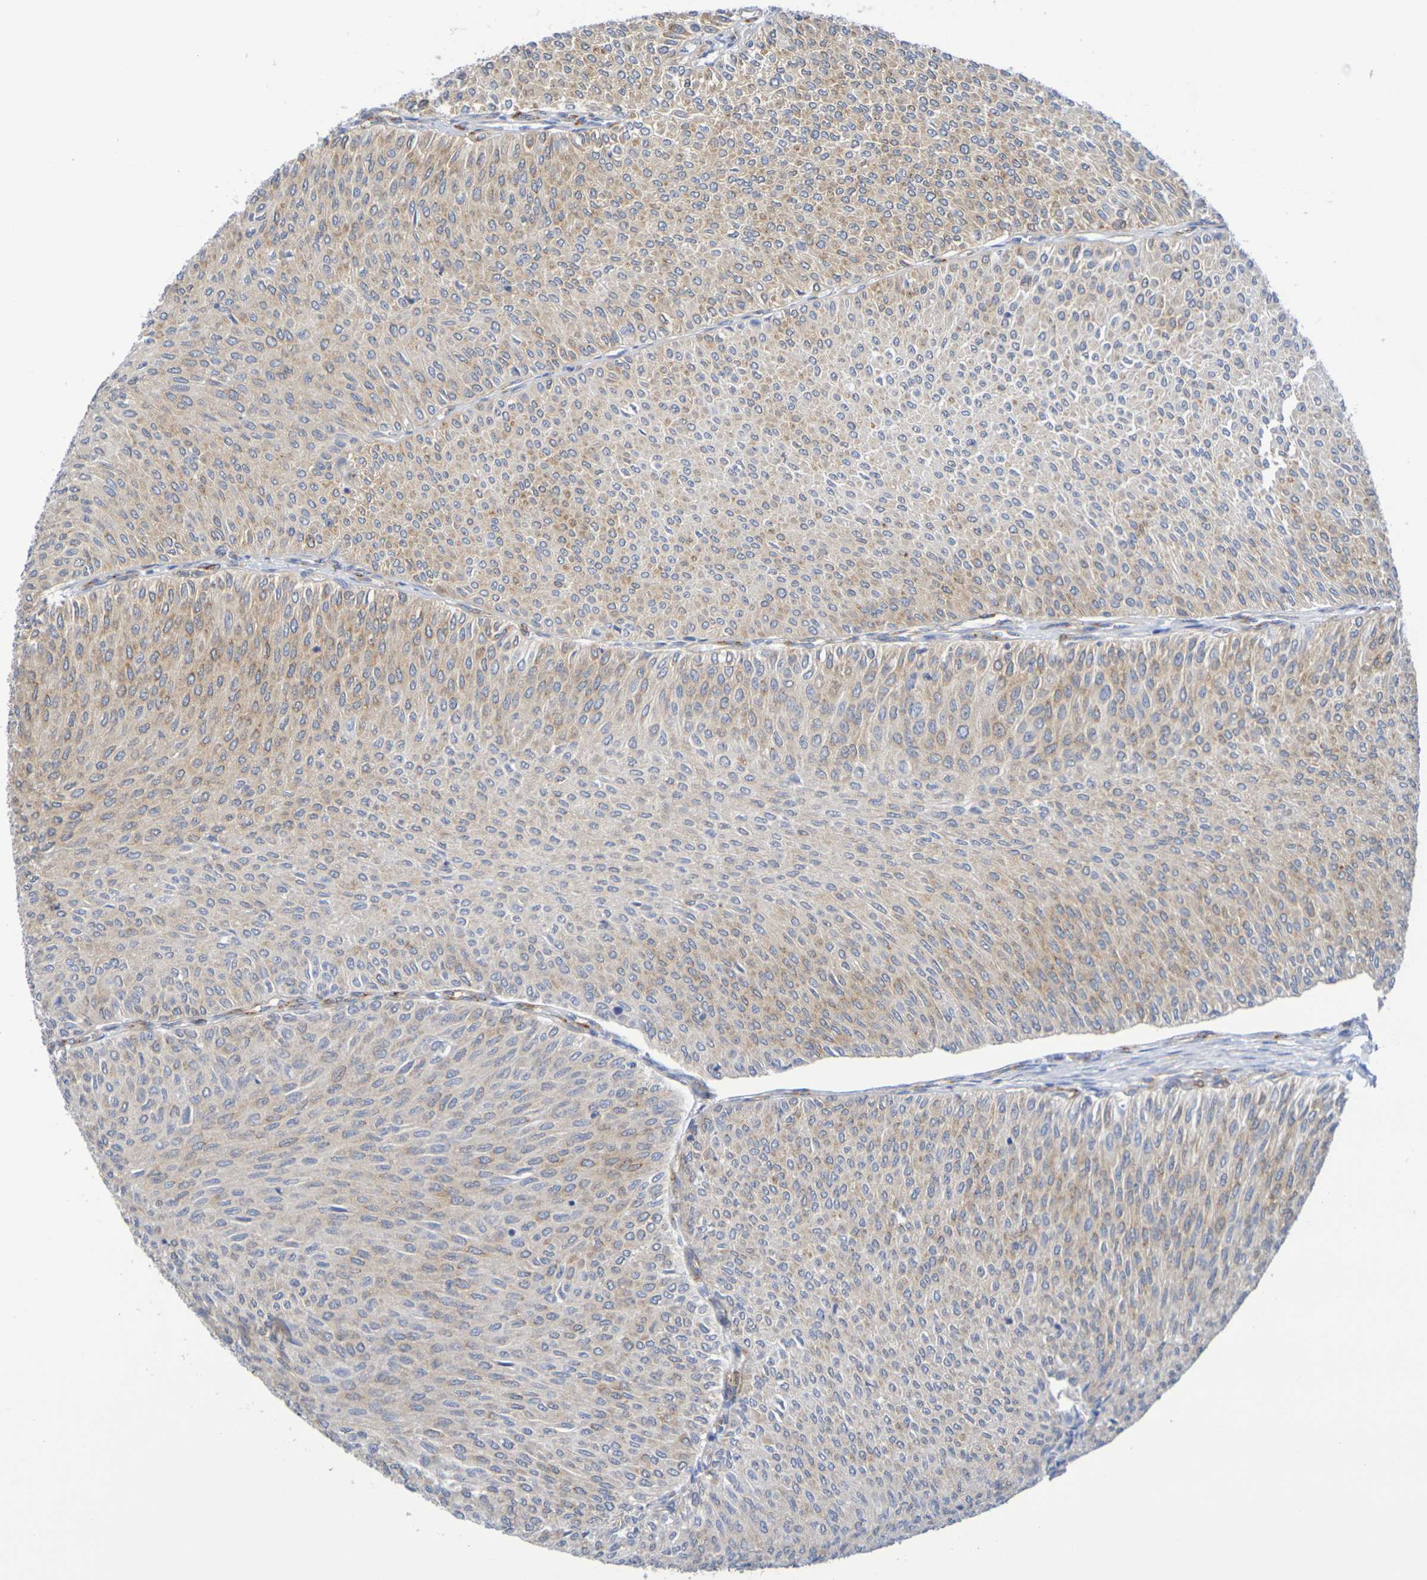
{"staining": {"intensity": "moderate", "quantity": "25%-75%", "location": "cytoplasmic/membranous"}, "tissue": "urothelial cancer", "cell_type": "Tumor cells", "image_type": "cancer", "snomed": [{"axis": "morphology", "description": "Urothelial carcinoma, Low grade"}, {"axis": "topography", "description": "Urinary bladder"}], "caption": "Immunohistochemical staining of urothelial cancer shows moderate cytoplasmic/membranous protein staining in about 25%-75% of tumor cells.", "gene": "TMCC3", "patient": {"sex": "male", "age": 78}}